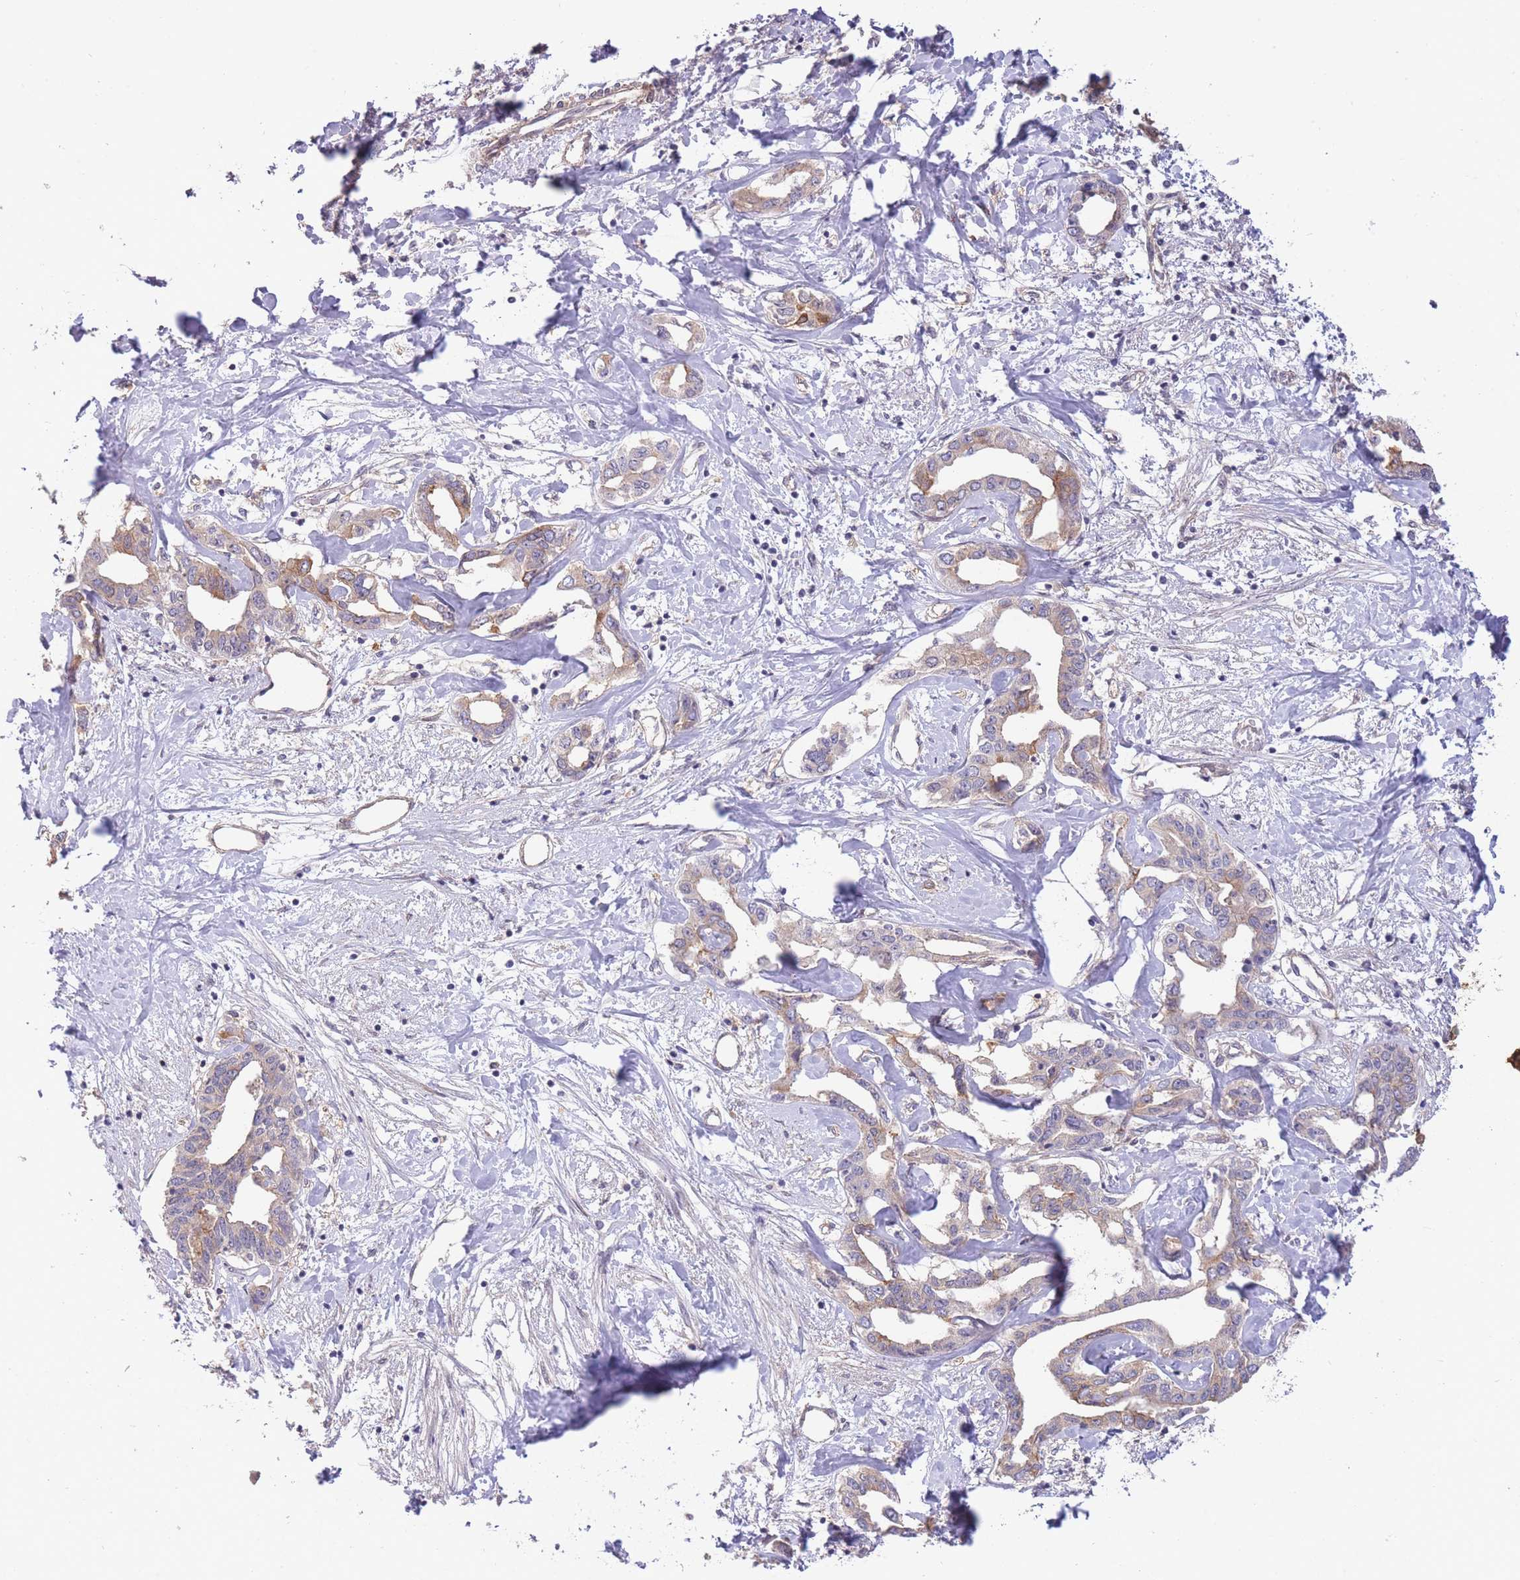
{"staining": {"intensity": "moderate", "quantity": "<25%", "location": "cytoplasmic/membranous"}, "tissue": "liver cancer", "cell_type": "Tumor cells", "image_type": "cancer", "snomed": [{"axis": "morphology", "description": "Cholangiocarcinoma"}, {"axis": "topography", "description": "Liver"}], "caption": "About <25% of tumor cells in human liver cancer (cholangiocarcinoma) show moderate cytoplasmic/membranous protein expression as visualized by brown immunohistochemical staining.", "gene": "SMC6", "patient": {"sex": "male", "age": 59}}